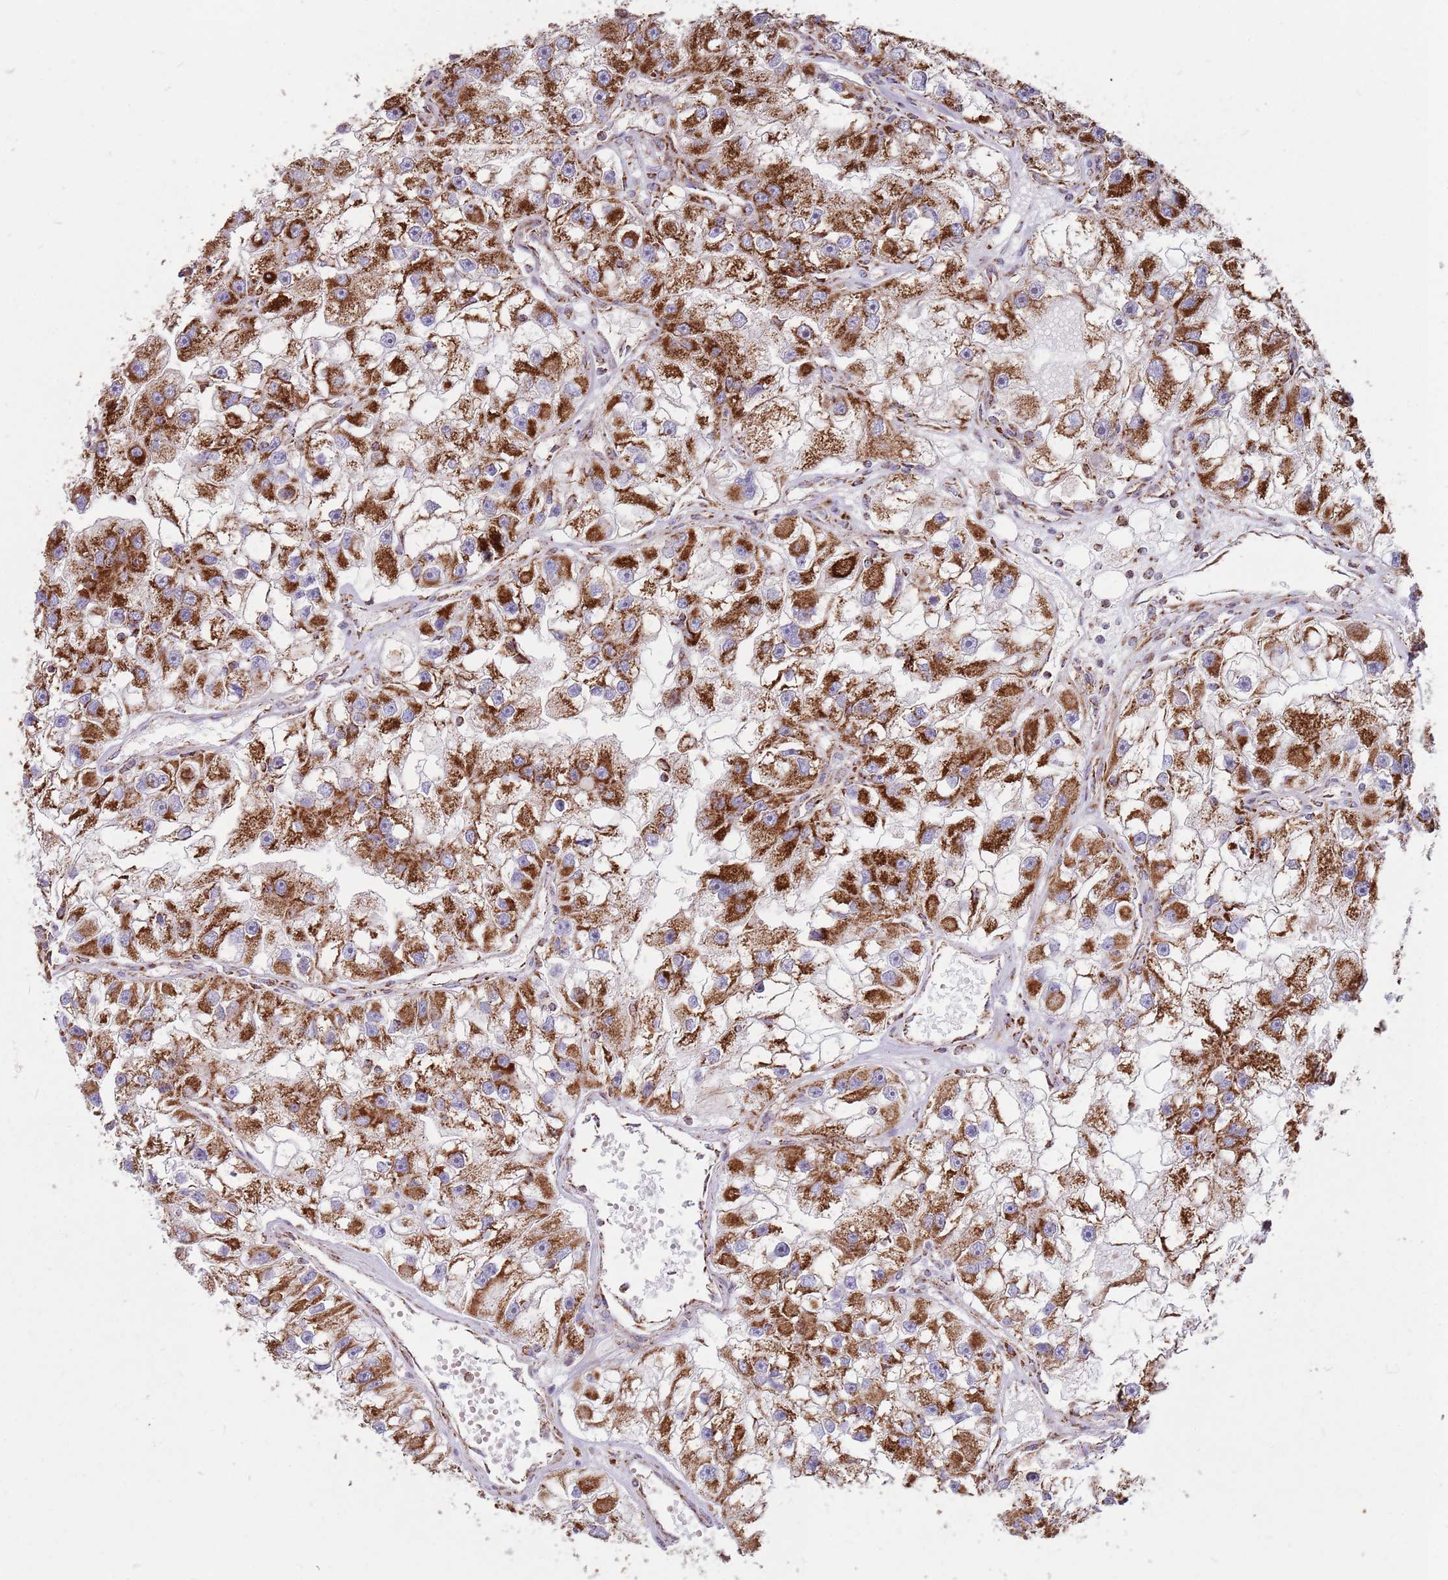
{"staining": {"intensity": "strong", "quantity": ">75%", "location": "cytoplasmic/membranous"}, "tissue": "renal cancer", "cell_type": "Tumor cells", "image_type": "cancer", "snomed": [{"axis": "morphology", "description": "Adenocarcinoma, NOS"}, {"axis": "topography", "description": "Kidney"}], "caption": "Strong cytoplasmic/membranous staining is identified in about >75% of tumor cells in renal cancer (adenocarcinoma).", "gene": "ATP5PD", "patient": {"sex": "male", "age": 63}}